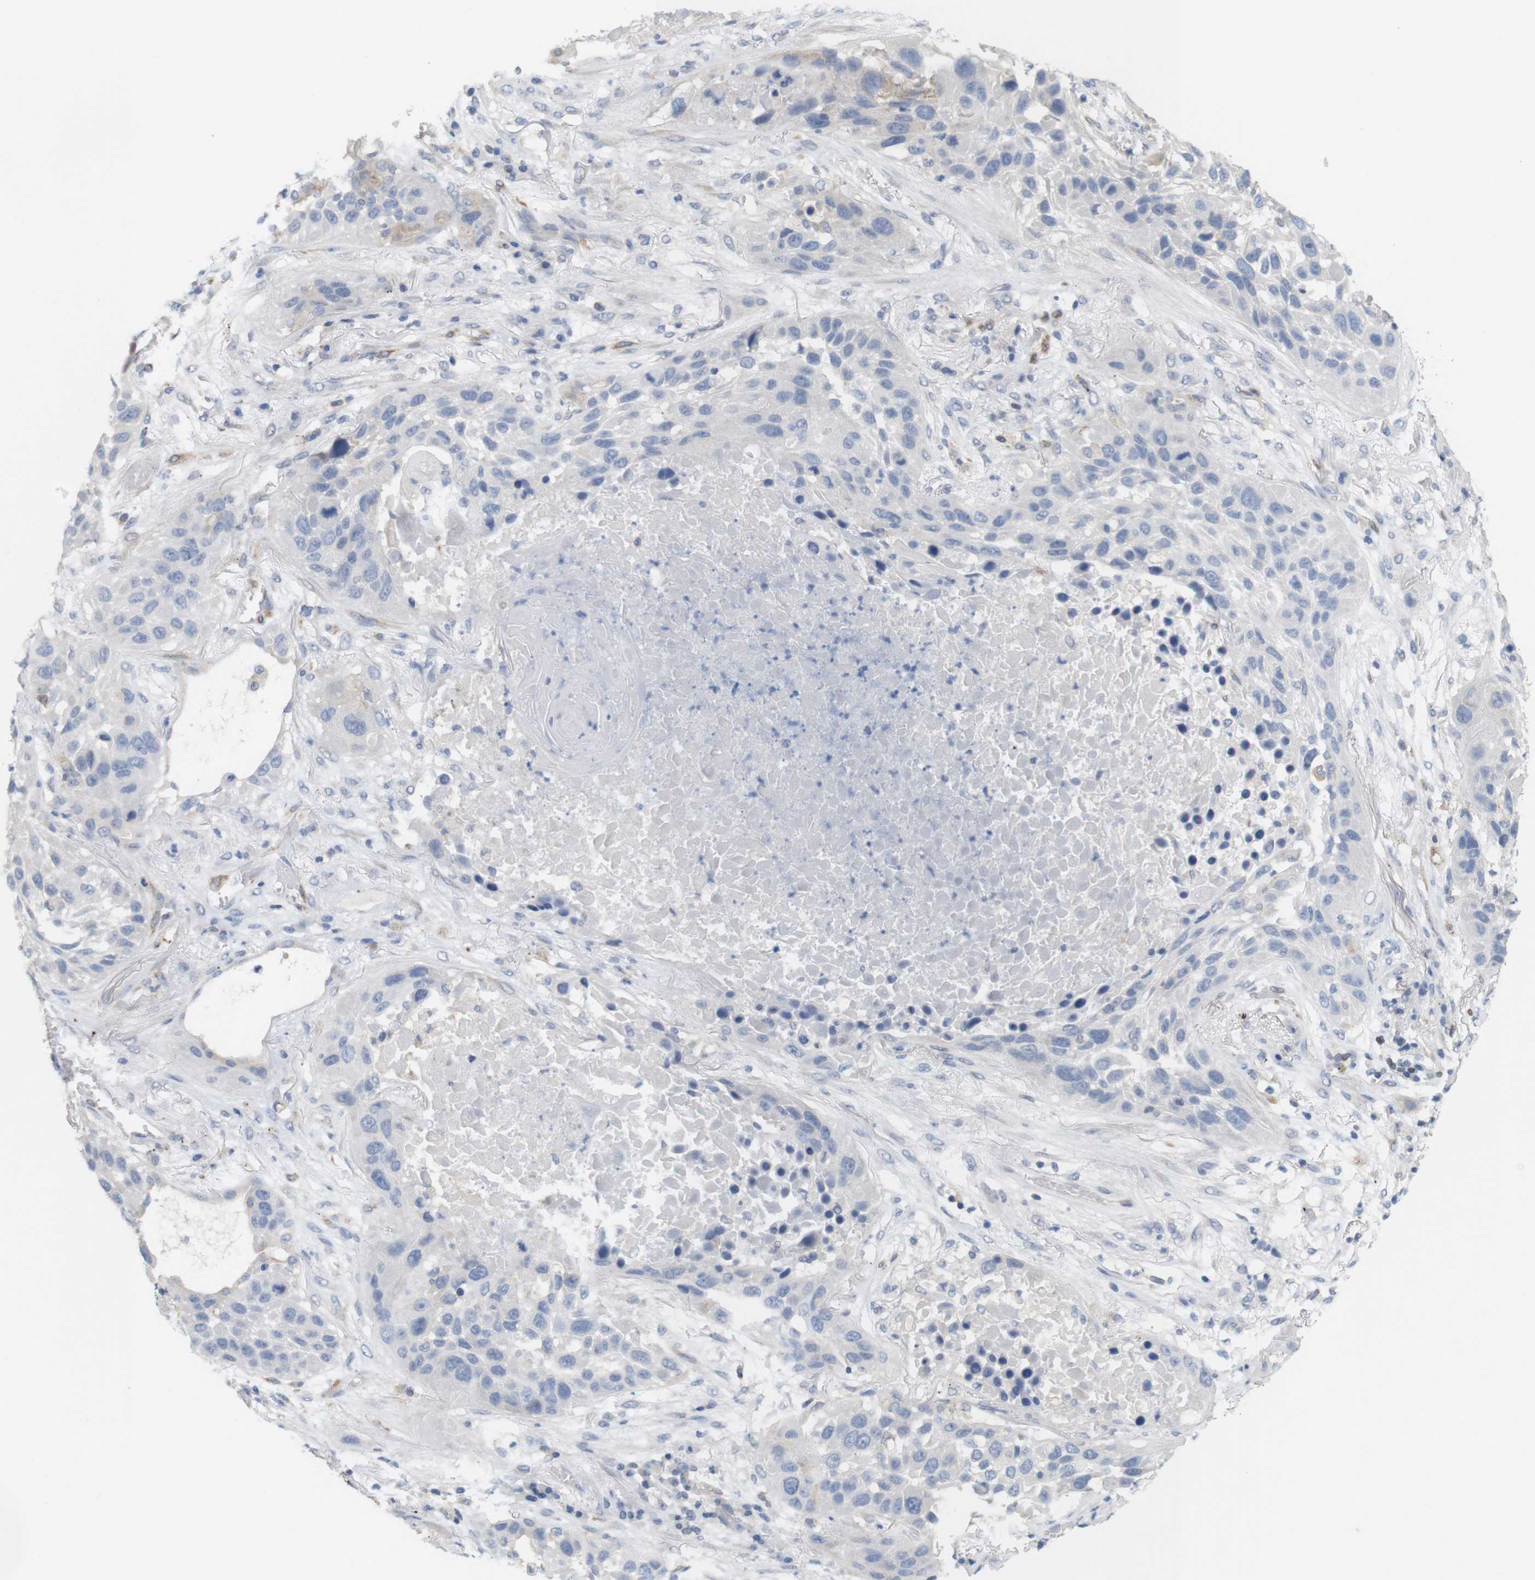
{"staining": {"intensity": "negative", "quantity": "none", "location": "none"}, "tissue": "lung cancer", "cell_type": "Tumor cells", "image_type": "cancer", "snomed": [{"axis": "morphology", "description": "Squamous cell carcinoma, NOS"}, {"axis": "topography", "description": "Lung"}], "caption": "Lung cancer (squamous cell carcinoma) was stained to show a protein in brown. There is no significant positivity in tumor cells.", "gene": "ITPR1", "patient": {"sex": "male", "age": 57}}